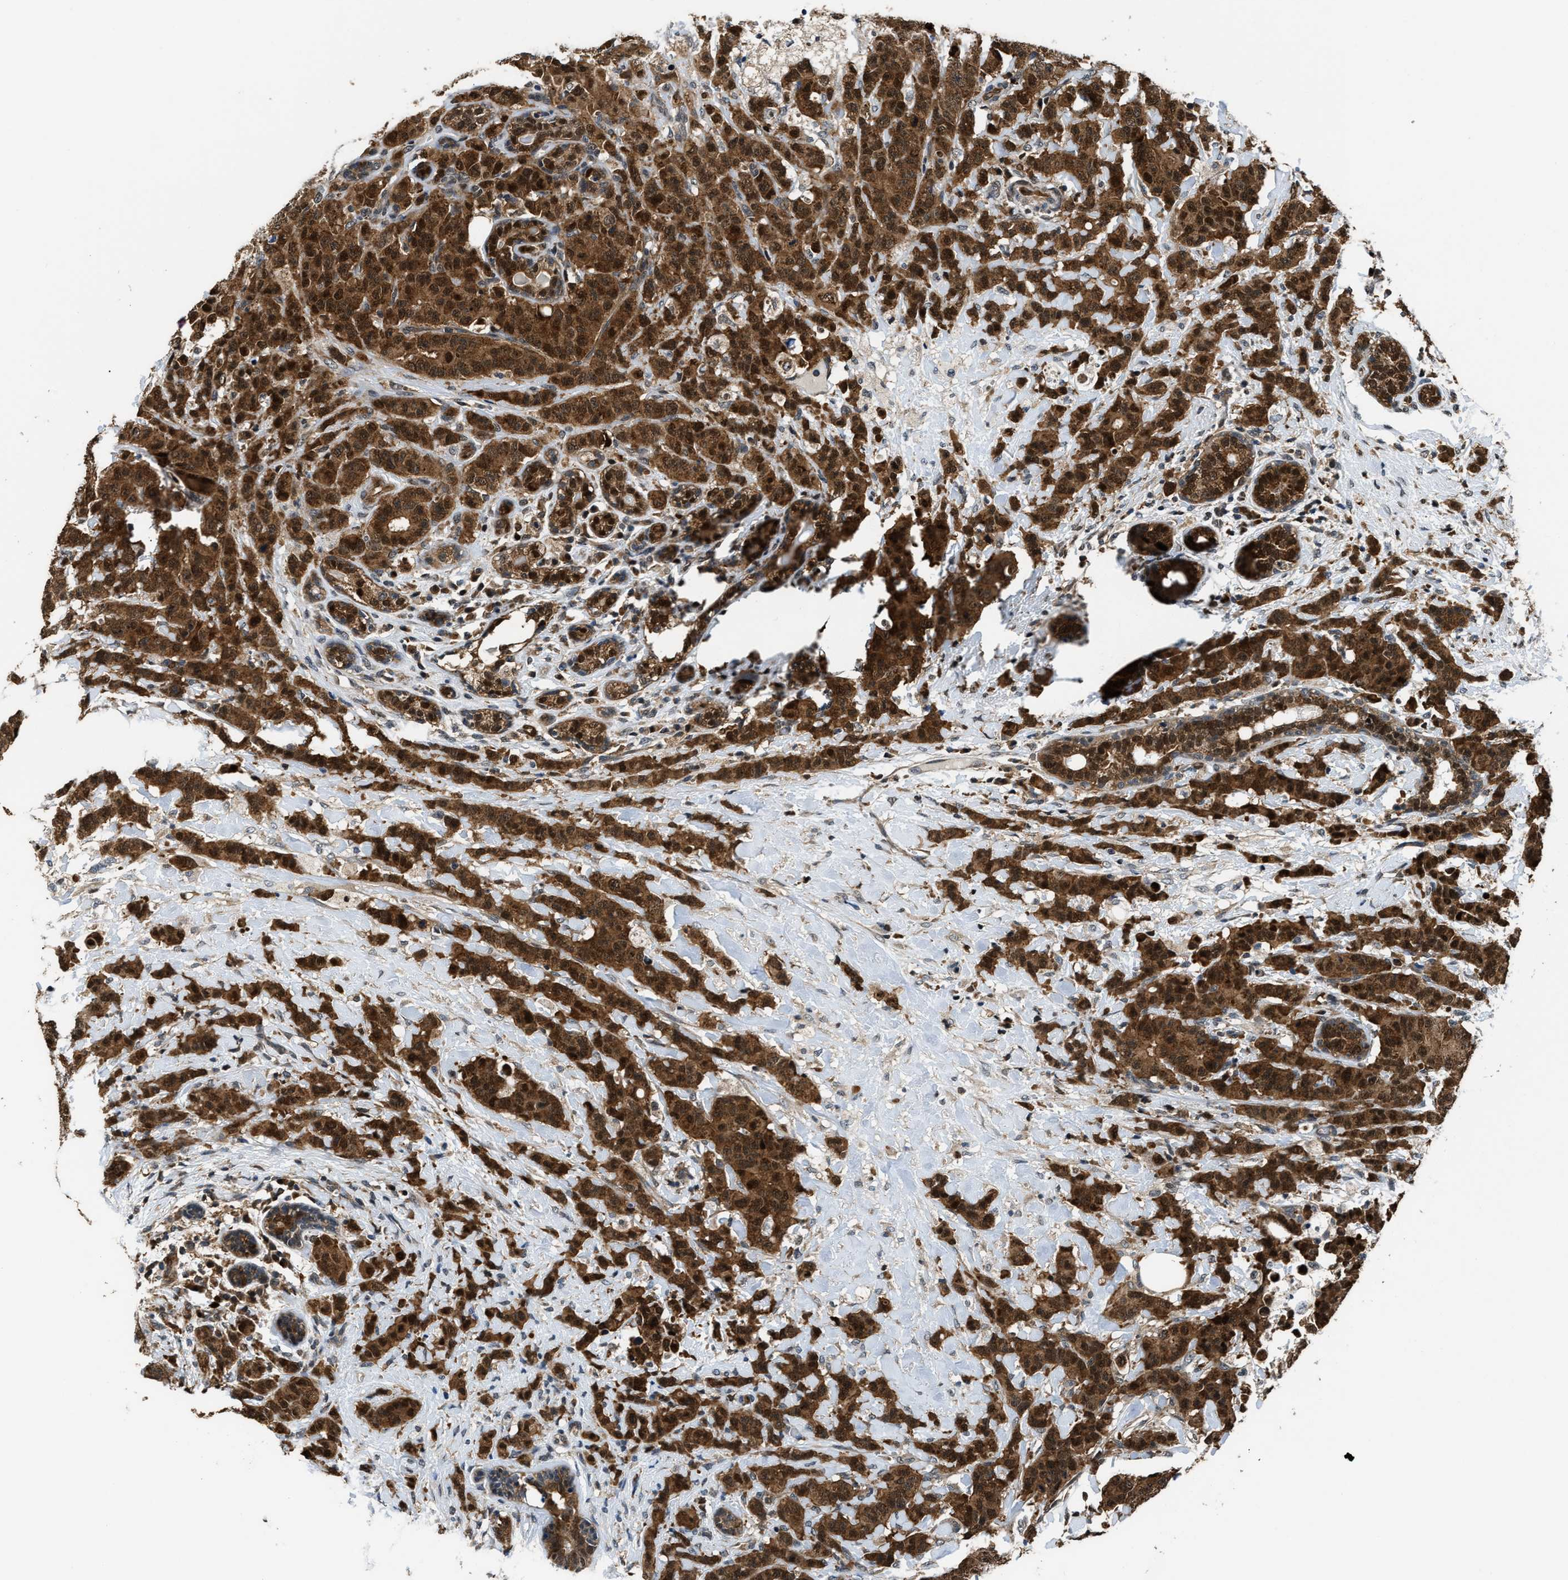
{"staining": {"intensity": "strong", "quantity": ">75%", "location": "cytoplasmic/membranous,nuclear"}, "tissue": "breast cancer", "cell_type": "Tumor cells", "image_type": "cancer", "snomed": [{"axis": "morphology", "description": "Normal tissue, NOS"}, {"axis": "morphology", "description": "Duct carcinoma"}, {"axis": "topography", "description": "Breast"}], "caption": "Immunohistochemistry photomicrograph of neoplastic tissue: human breast intraductal carcinoma stained using immunohistochemistry (IHC) reveals high levels of strong protein expression localized specifically in the cytoplasmic/membranous and nuclear of tumor cells, appearing as a cytoplasmic/membranous and nuclear brown color.", "gene": "PPA1", "patient": {"sex": "female", "age": 40}}